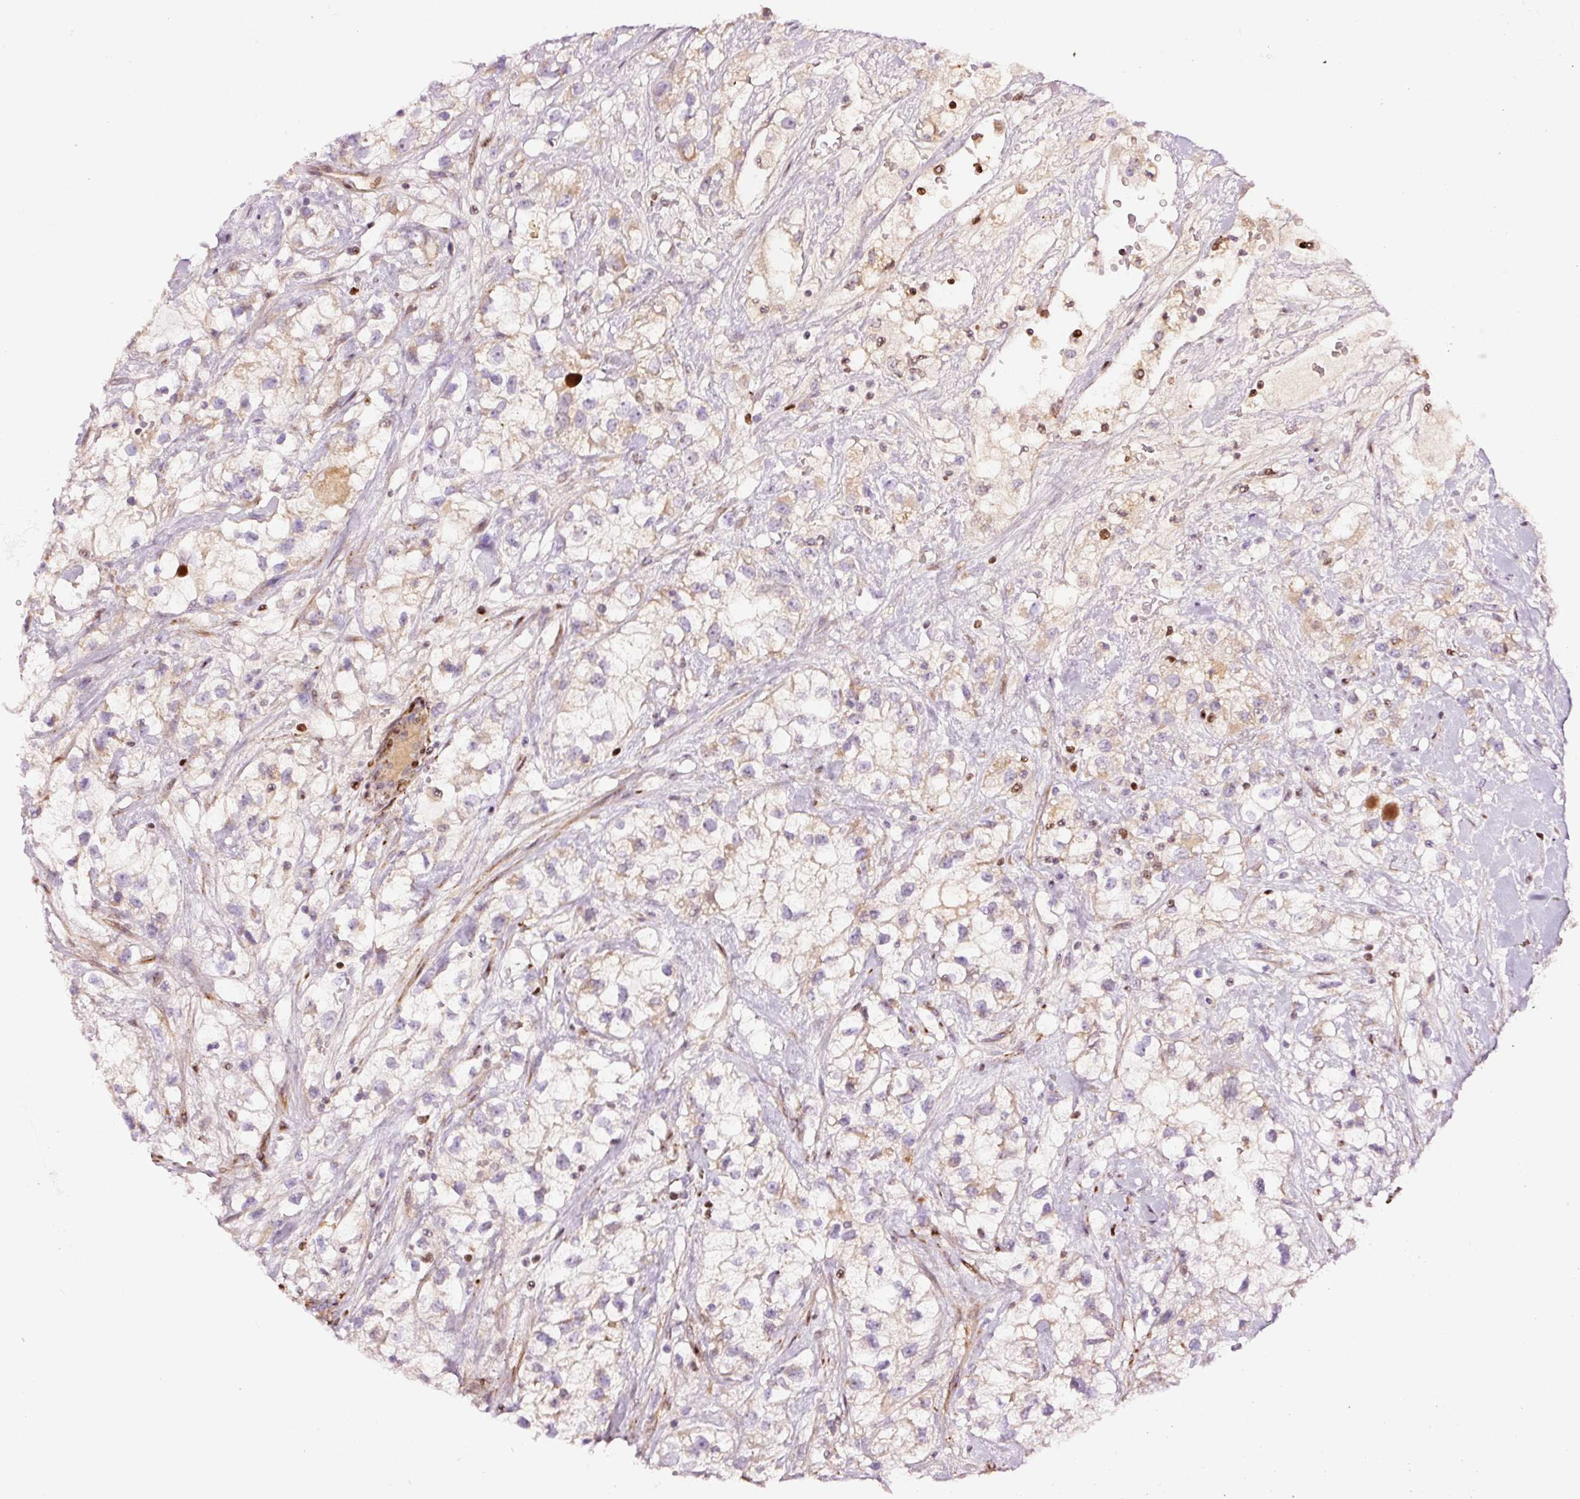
{"staining": {"intensity": "weak", "quantity": "25%-75%", "location": "cytoplasmic/membranous"}, "tissue": "renal cancer", "cell_type": "Tumor cells", "image_type": "cancer", "snomed": [{"axis": "morphology", "description": "Adenocarcinoma, NOS"}, {"axis": "topography", "description": "Kidney"}], "caption": "Protein expression analysis of human renal cancer reveals weak cytoplasmic/membranous expression in about 25%-75% of tumor cells. (Brightfield microscopy of DAB IHC at high magnification).", "gene": "TMEM8B", "patient": {"sex": "male", "age": 59}}